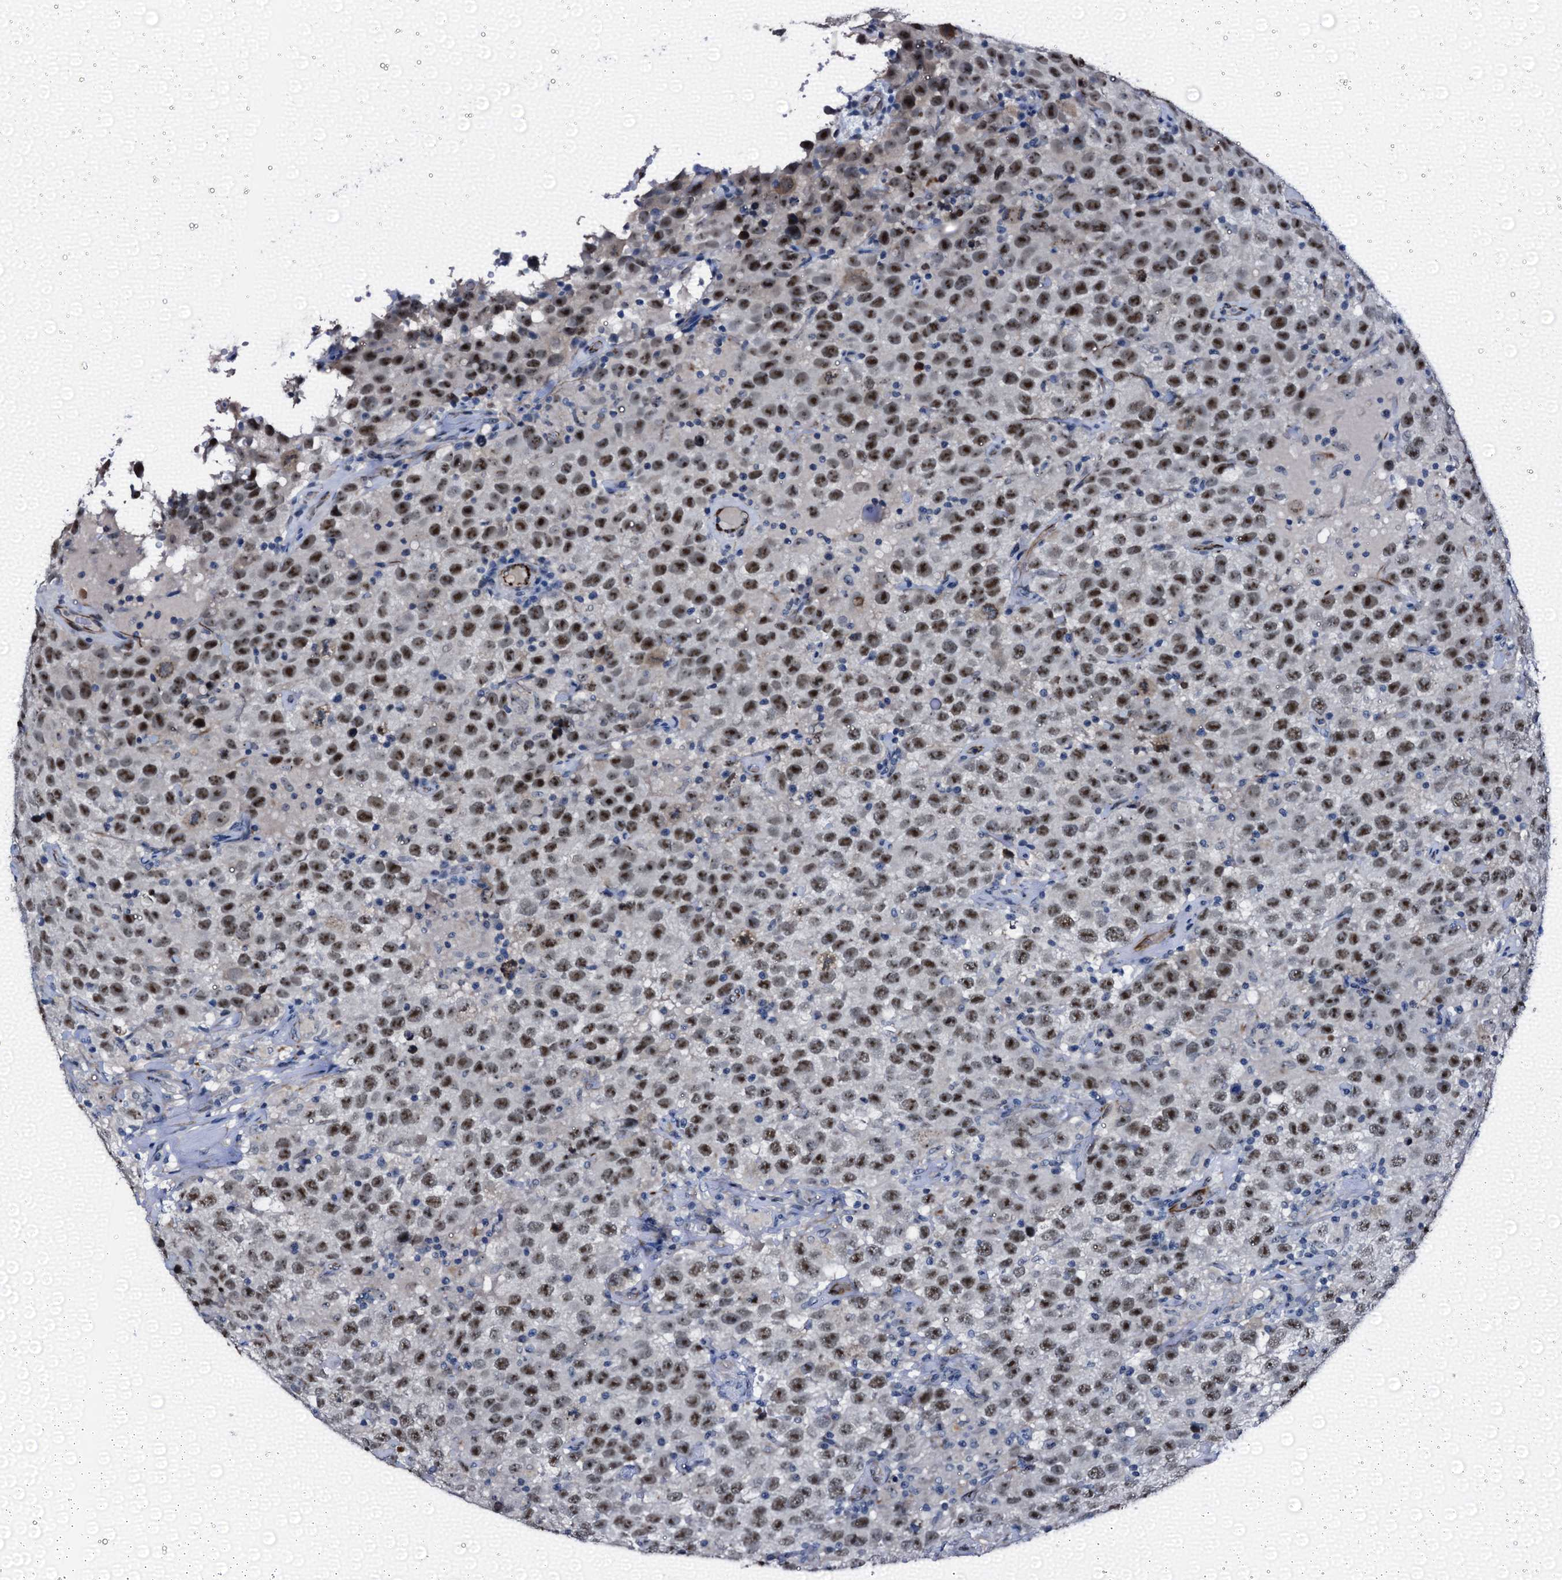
{"staining": {"intensity": "moderate", "quantity": ">75%", "location": "nuclear"}, "tissue": "testis cancer", "cell_type": "Tumor cells", "image_type": "cancer", "snomed": [{"axis": "morphology", "description": "Seminoma, NOS"}, {"axis": "topography", "description": "Testis"}], "caption": "This is an image of immunohistochemistry staining of testis cancer, which shows moderate expression in the nuclear of tumor cells.", "gene": "EMG1", "patient": {"sex": "male", "age": 41}}